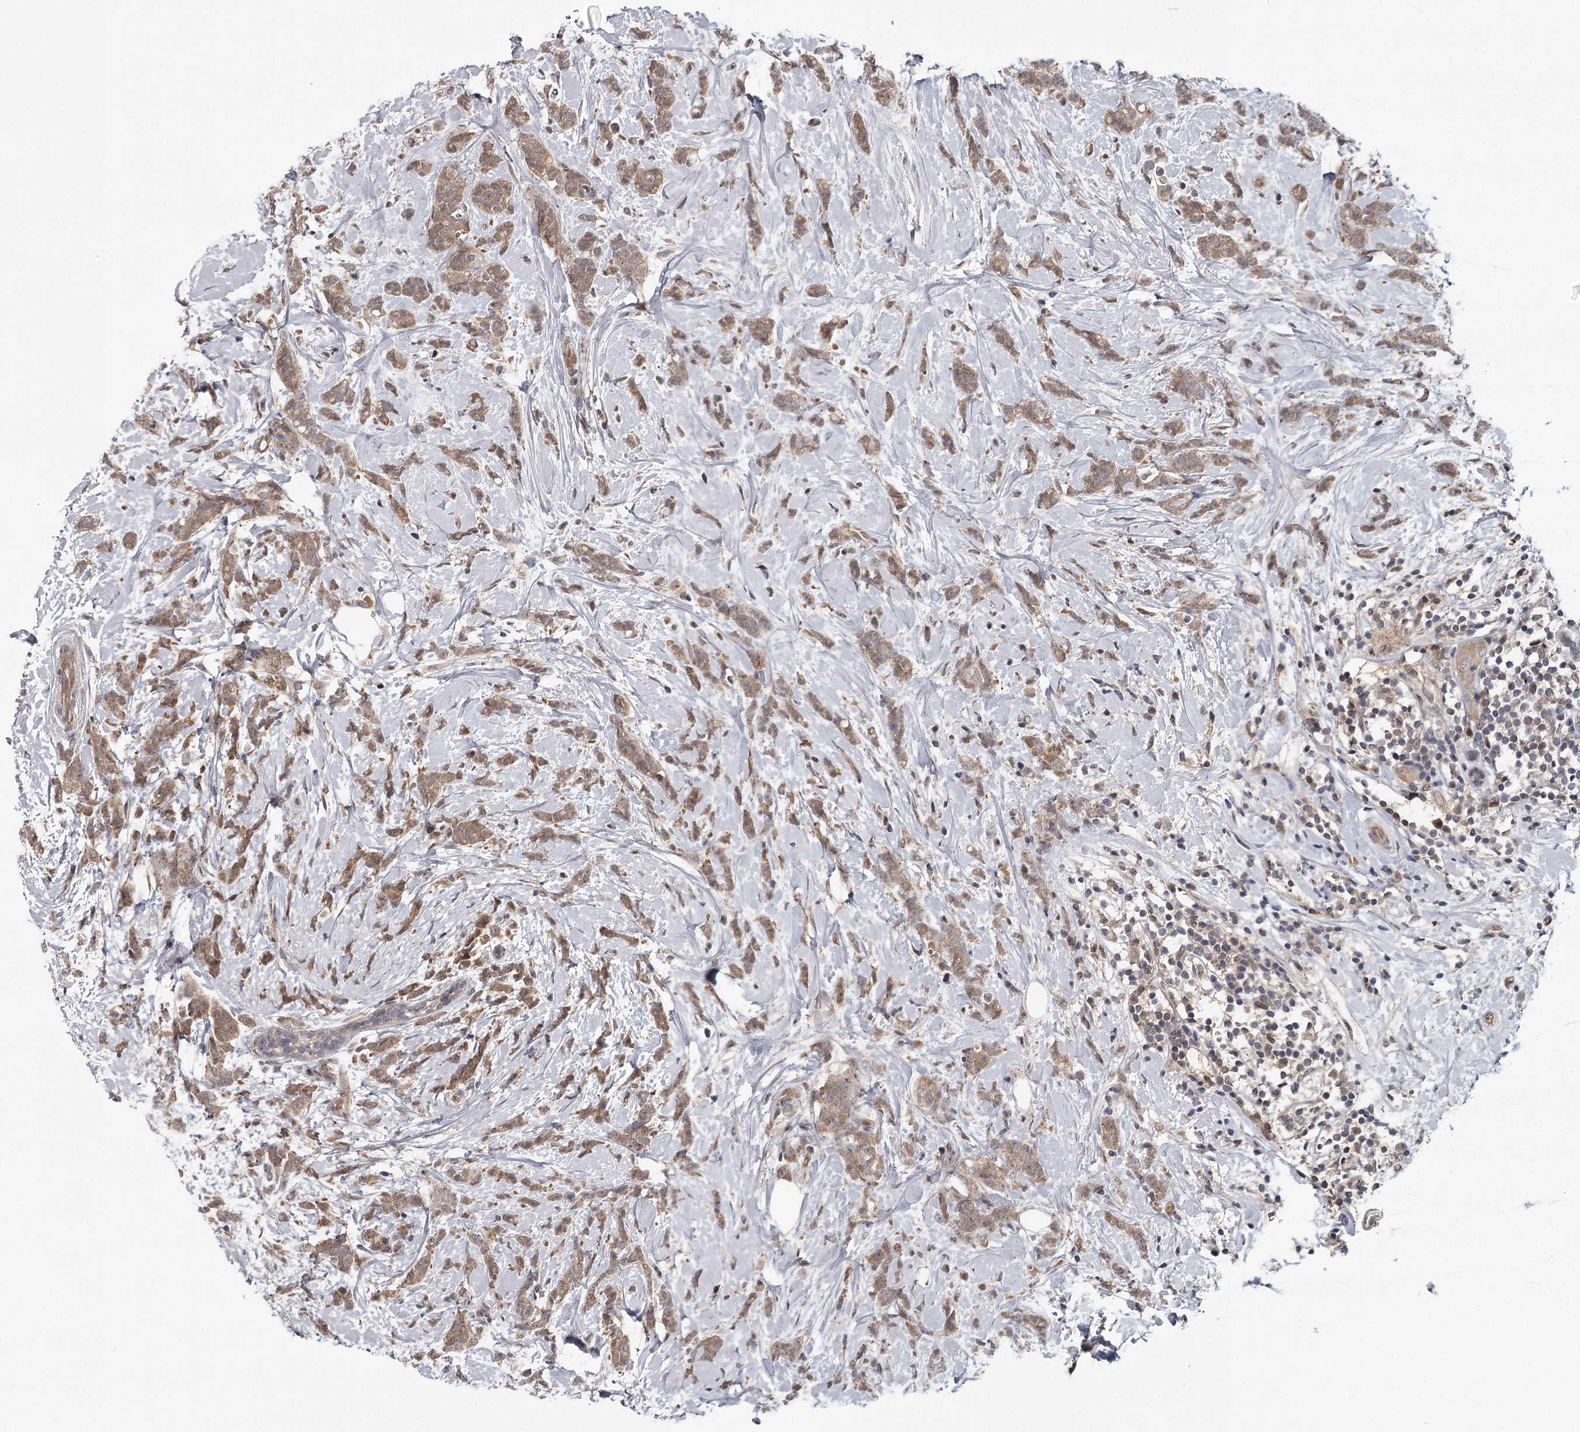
{"staining": {"intensity": "weak", "quantity": ">75%", "location": "cytoplasmic/membranous,nuclear"}, "tissue": "breast cancer", "cell_type": "Tumor cells", "image_type": "cancer", "snomed": [{"axis": "morphology", "description": "Lobular carcinoma"}, {"axis": "topography", "description": "Breast"}], "caption": "This histopathology image displays breast cancer stained with immunohistochemistry (IHC) to label a protein in brown. The cytoplasmic/membranous and nuclear of tumor cells show weak positivity for the protein. Nuclei are counter-stained blue.", "gene": "GTSF1", "patient": {"sex": "female", "age": 58}}